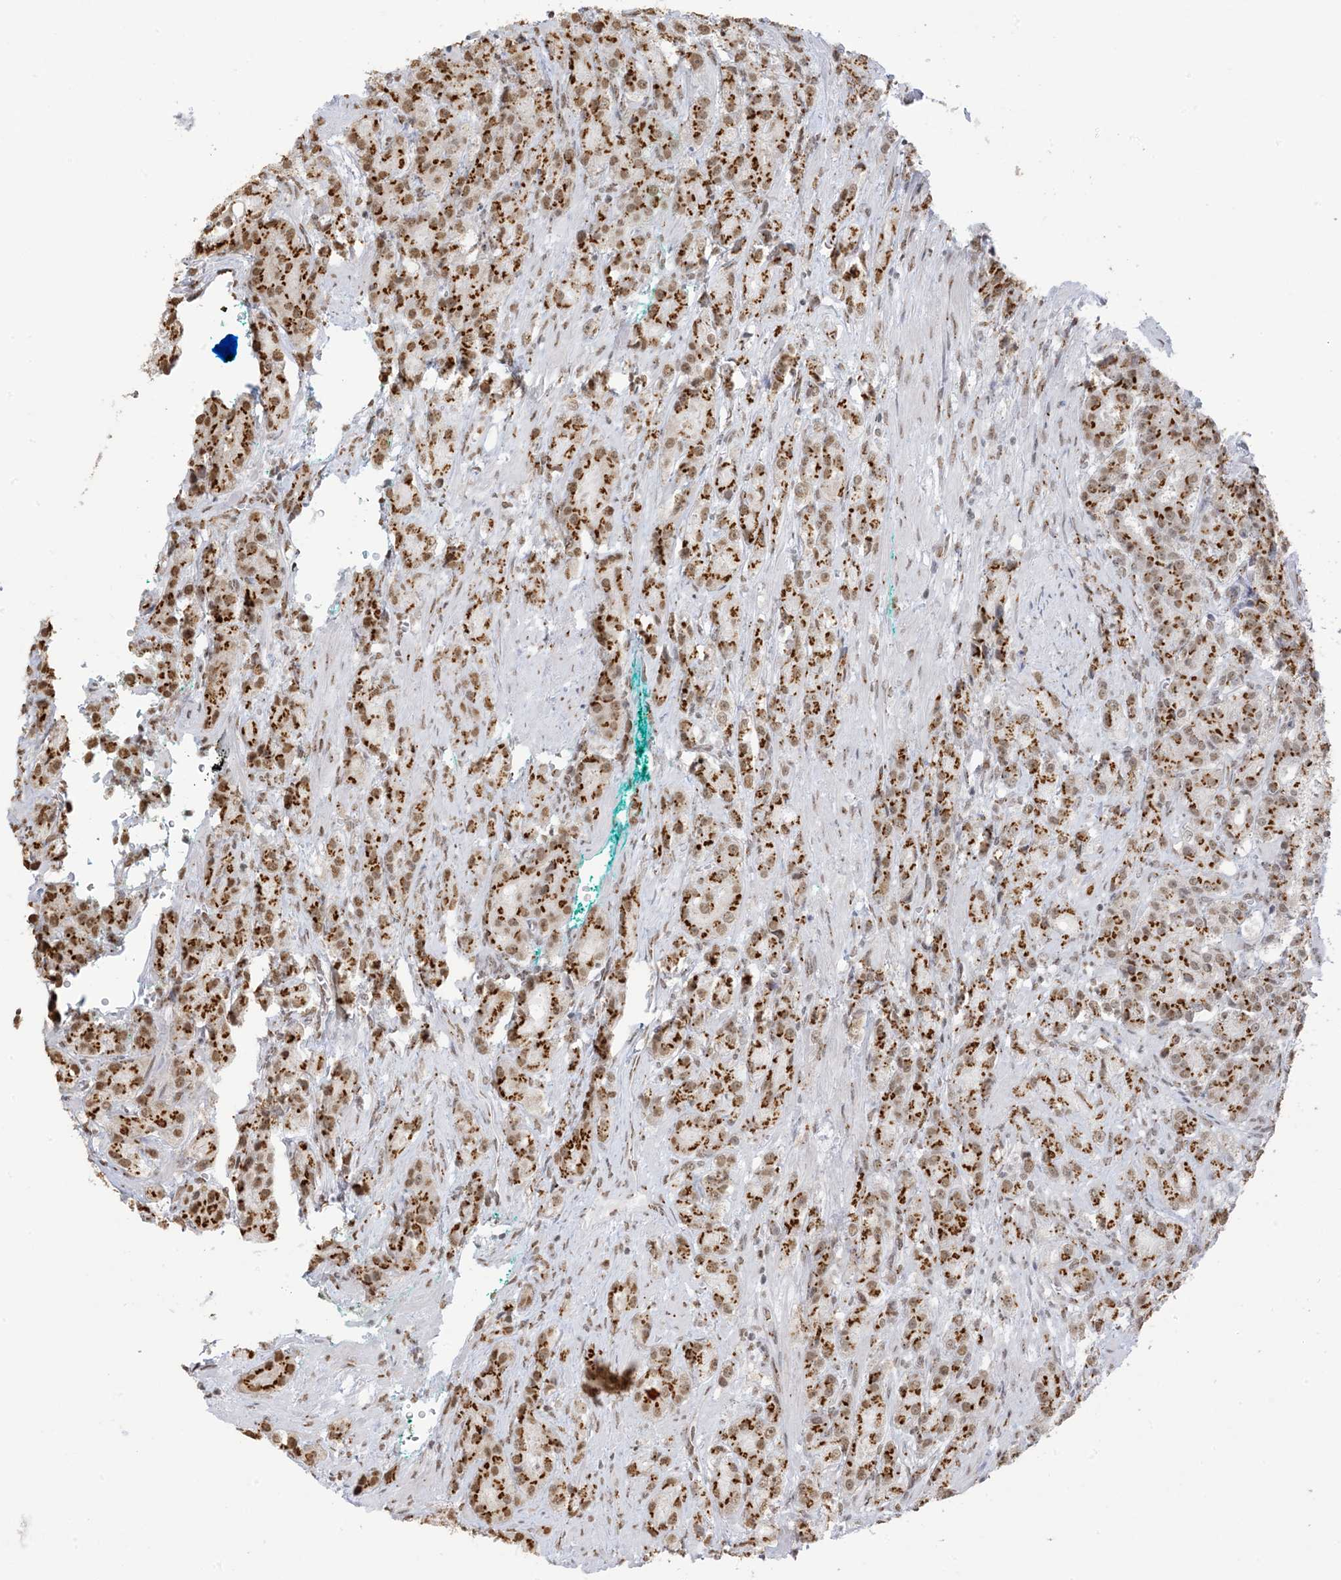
{"staining": {"intensity": "moderate", "quantity": ">75%", "location": "cytoplasmic/membranous,nuclear"}, "tissue": "prostate cancer", "cell_type": "Tumor cells", "image_type": "cancer", "snomed": [{"axis": "morphology", "description": "Adenocarcinoma, High grade"}, {"axis": "topography", "description": "Prostate"}], "caption": "Immunohistochemical staining of prostate cancer displays medium levels of moderate cytoplasmic/membranous and nuclear positivity in about >75% of tumor cells. (brown staining indicates protein expression, while blue staining denotes nuclei).", "gene": "GPR107", "patient": {"sex": "male", "age": 60}}